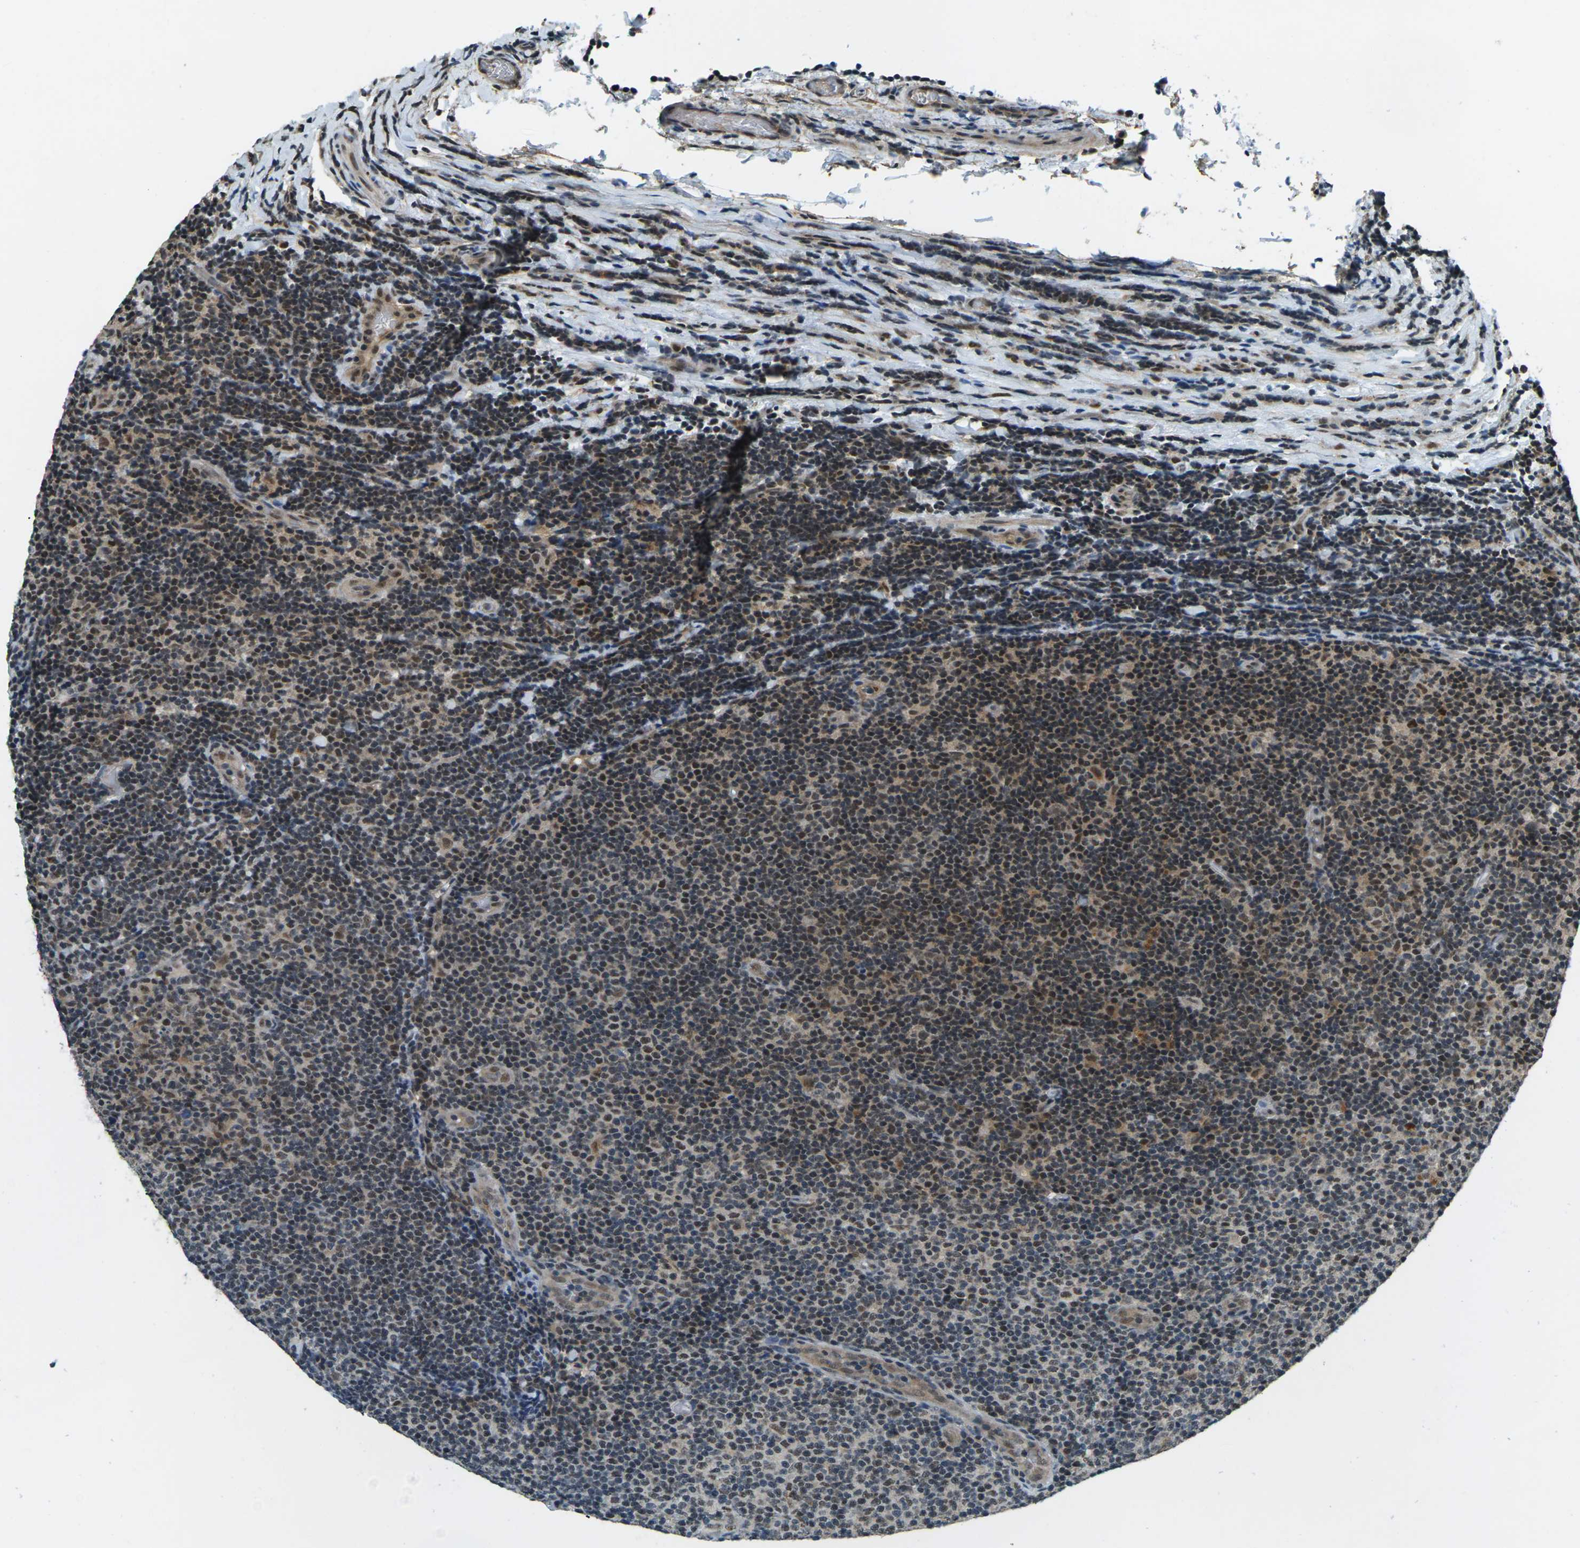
{"staining": {"intensity": "strong", "quantity": "<25%", "location": "nuclear"}, "tissue": "lymphoma", "cell_type": "Tumor cells", "image_type": "cancer", "snomed": [{"axis": "morphology", "description": "Malignant lymphoma, non-Hodgkin's type, Low grade"}, {"axis": "topography", "description": "Lymph node"}], "caption": "IHC (DAB) staining of human lymphoma shows strong nuclear protein positivity in approximately <25% of tumor cells.", "gene": "NR4A2", "patient": {"sex": "male", "age": 83}}